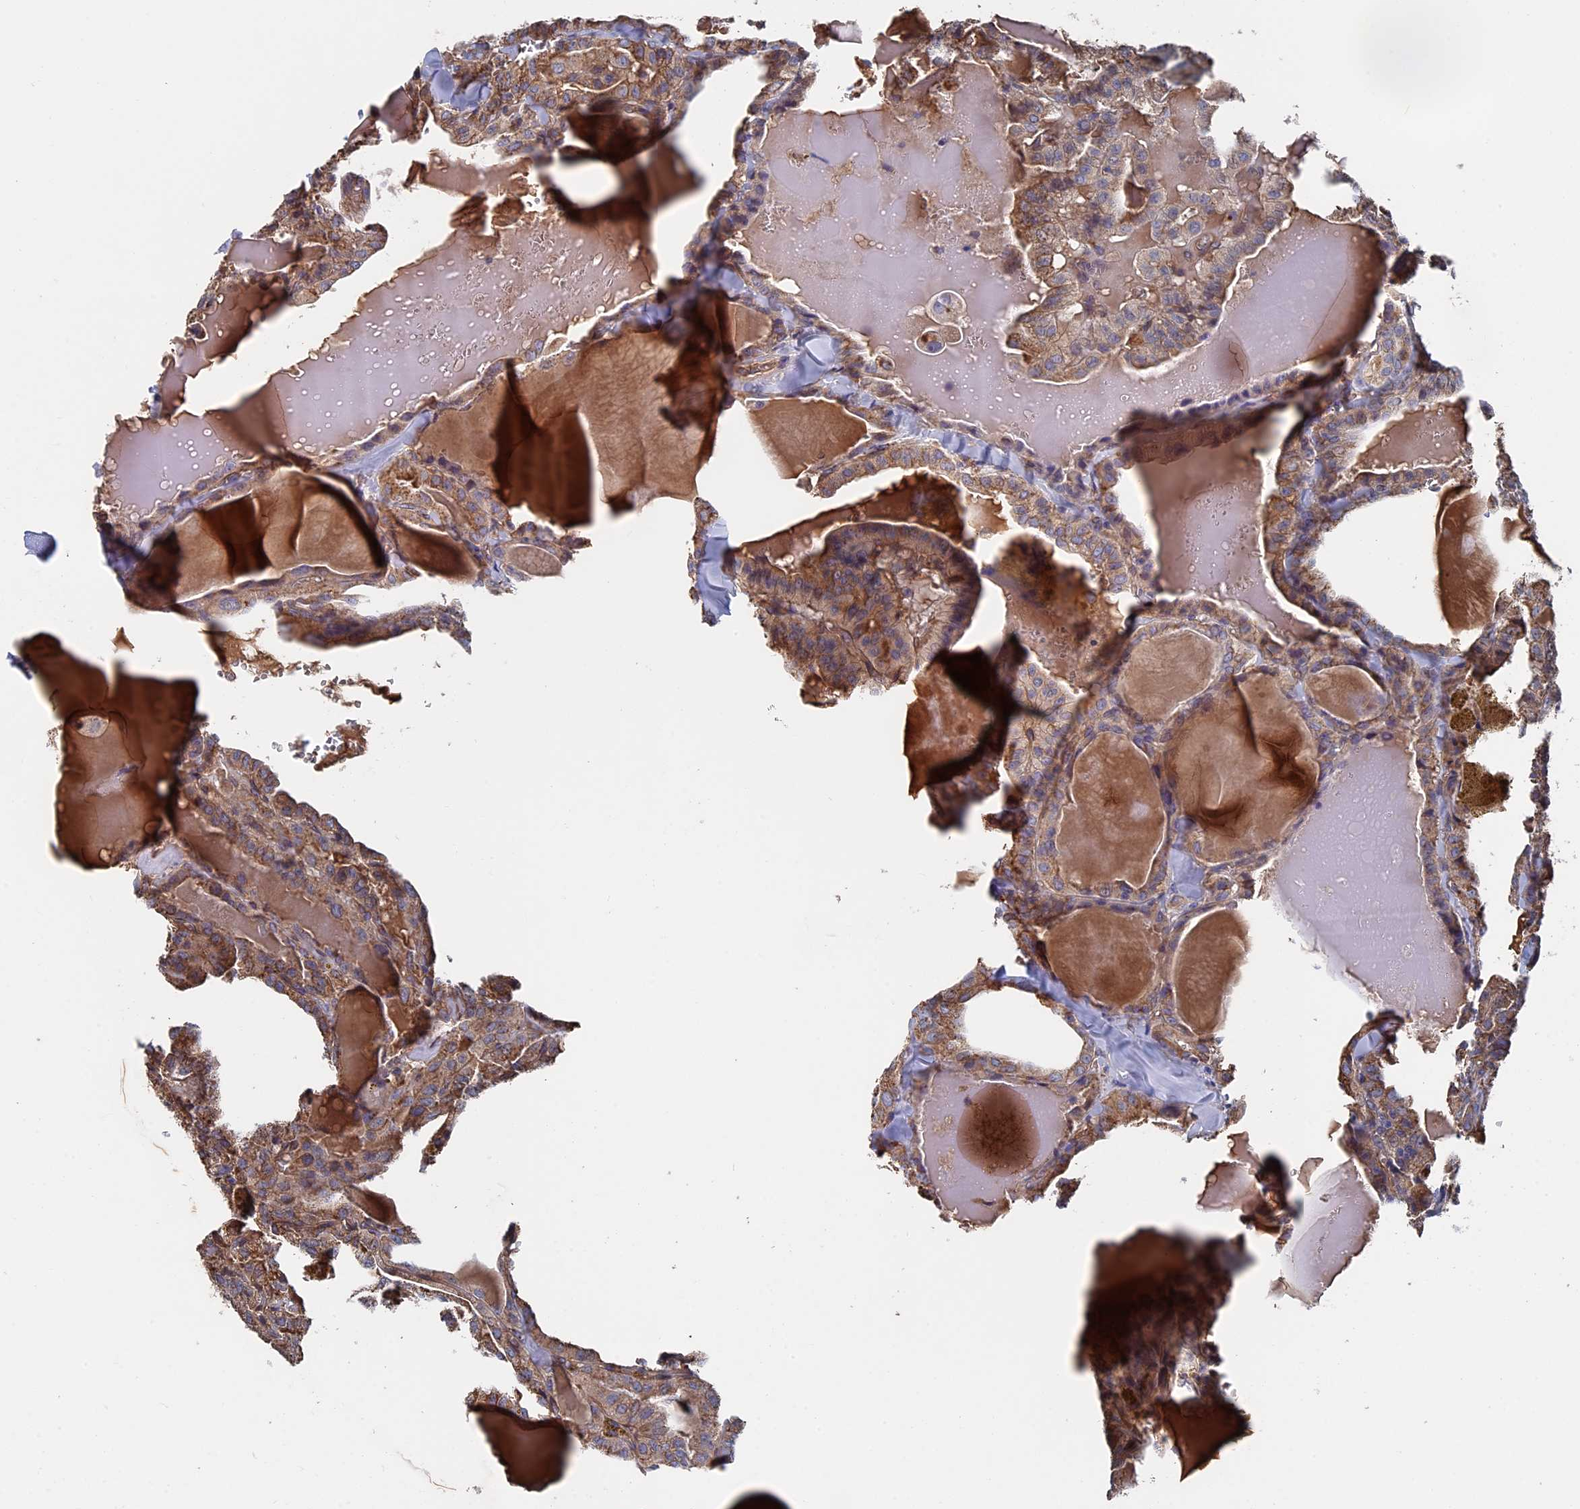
{"staining": {"intensity": "moderate", "quantity": ">75%", "location": "cytoplasmic/membranous"}, "tissue": "thyroid cancer", "cell_type": "Tumor cells", "image_type": "cancer", "snomed": [{"axis": "morphology", "description": "Papillary adenocarcinoma, NOS"}, {"axis": "topography", "description": "Thyroid gland"}], "caption": "DAB immunohistochemical staining of human thyroid papillary adenocarcinoma displays moderate cytoplasmic/membranous protein expression in approximately >75% of tumor cells.", "gene": "RPUSD1", "patient": {"sex": "male", "age": 52}}